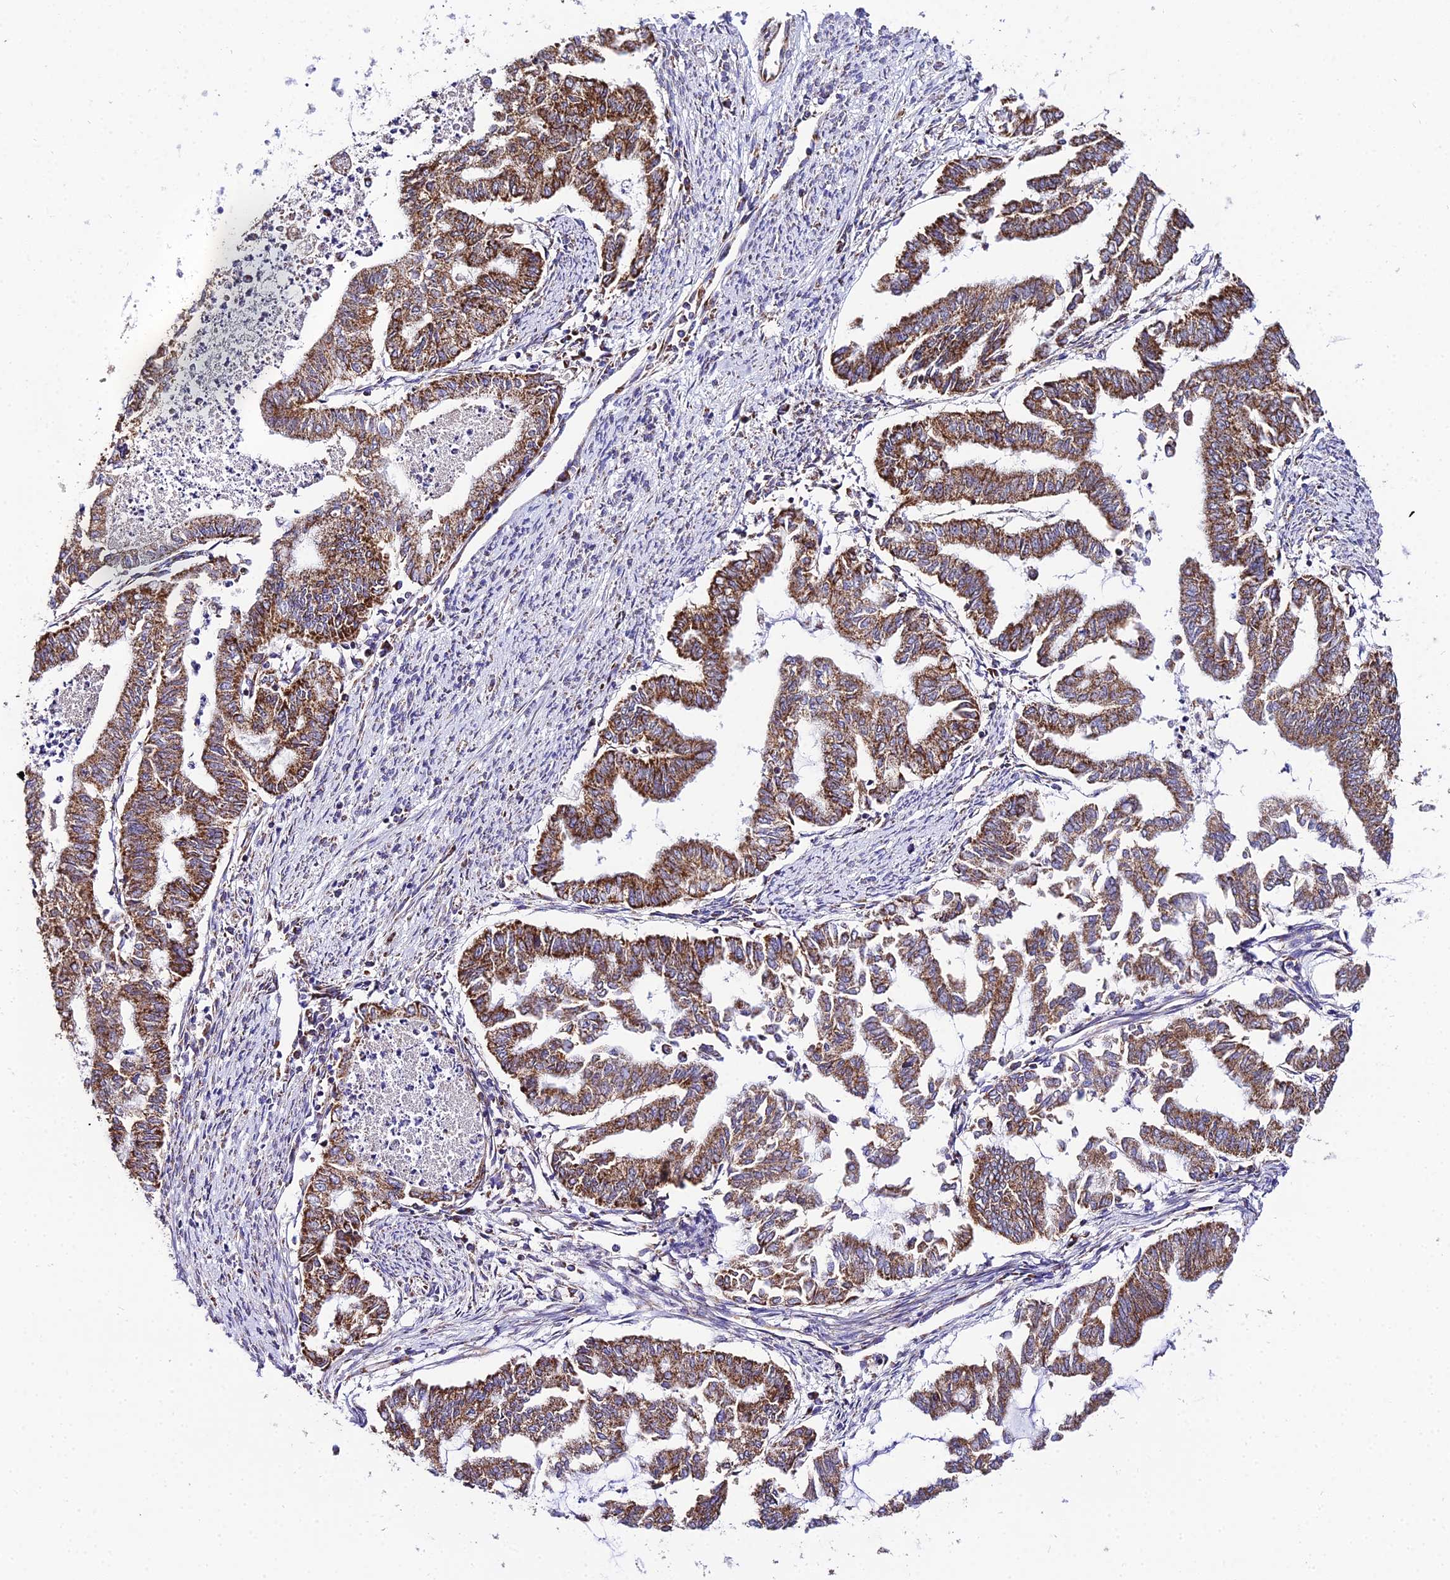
{"staining": {"intensity": "strong", "quantity": ">75%", "location": "cytoplasmic/membranous"}, "tissue": "endometrial cancer", "cell_type": "Tumor cells", "image_type": "cancer", "snomed": [{"axis": "morphology", "description": "Adenocarcinoma, NOS"}, {"axis": "topography", "description": "Endometrium"}], "caption": "Protein analysis of adenocarcinoma (endometrial) tissue reveals strong cytoplasmic/membranous staining in approximately >75% of tumor cells.", "gene": "OCIAD1", "patient": {"sex": "female", "age": 79}}